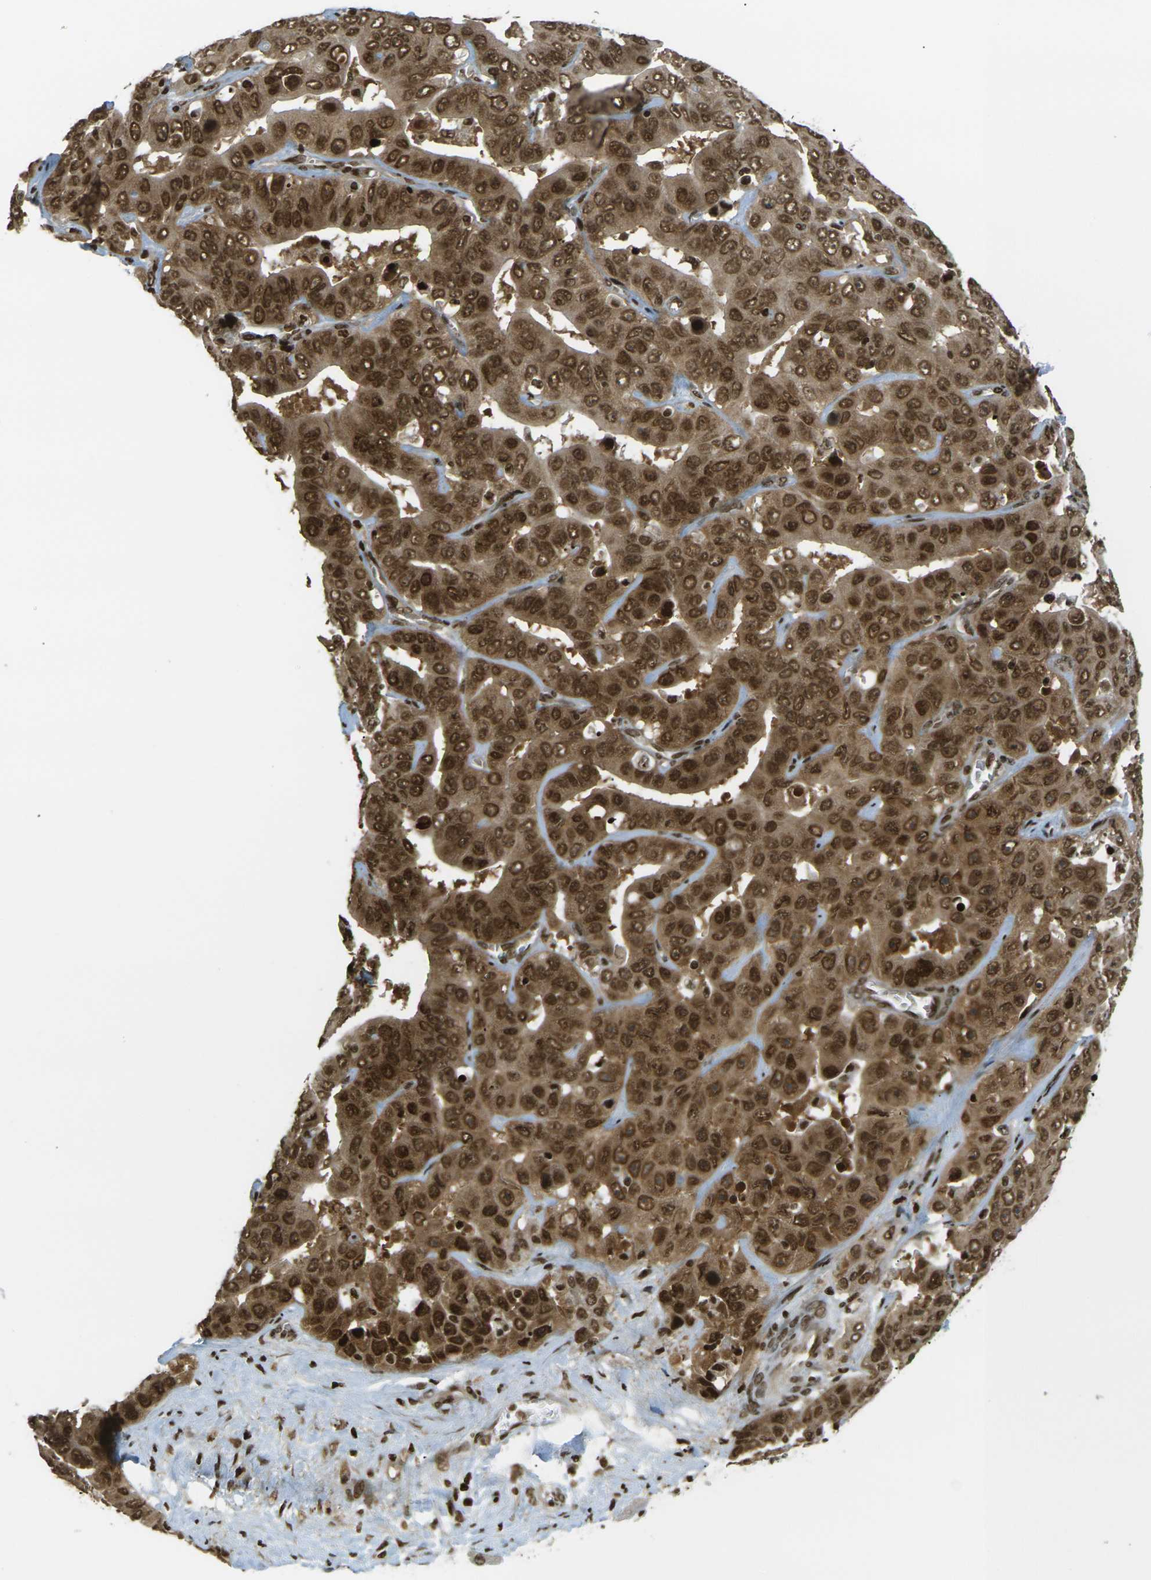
{"staining": {"intensity": "strong", "quantity": ">75%", "location": "cytoplasmic/membranous,nuclear"}, "tissue": "liver cancer", "cell_type": "Tumor cells", "image_type": "cancer", "snomed": [{"axis": "morphology", "description": "Cholangiocarcinoma"}, {"axis": "topography", "description": "Liver"}], "caption": "The micrograph shows staining of liver cholangiocarcinoma, revealing strong cytoplasmic/membranous and nuclear protein positivity (brown color) within tumor cells. (Stains: DAB in brown, nuclei in blue, Microscopy: brightfield microscopy at high magnification).", "gene": "RUVBL2", "patient": {"sex": "female", "age": 52}}